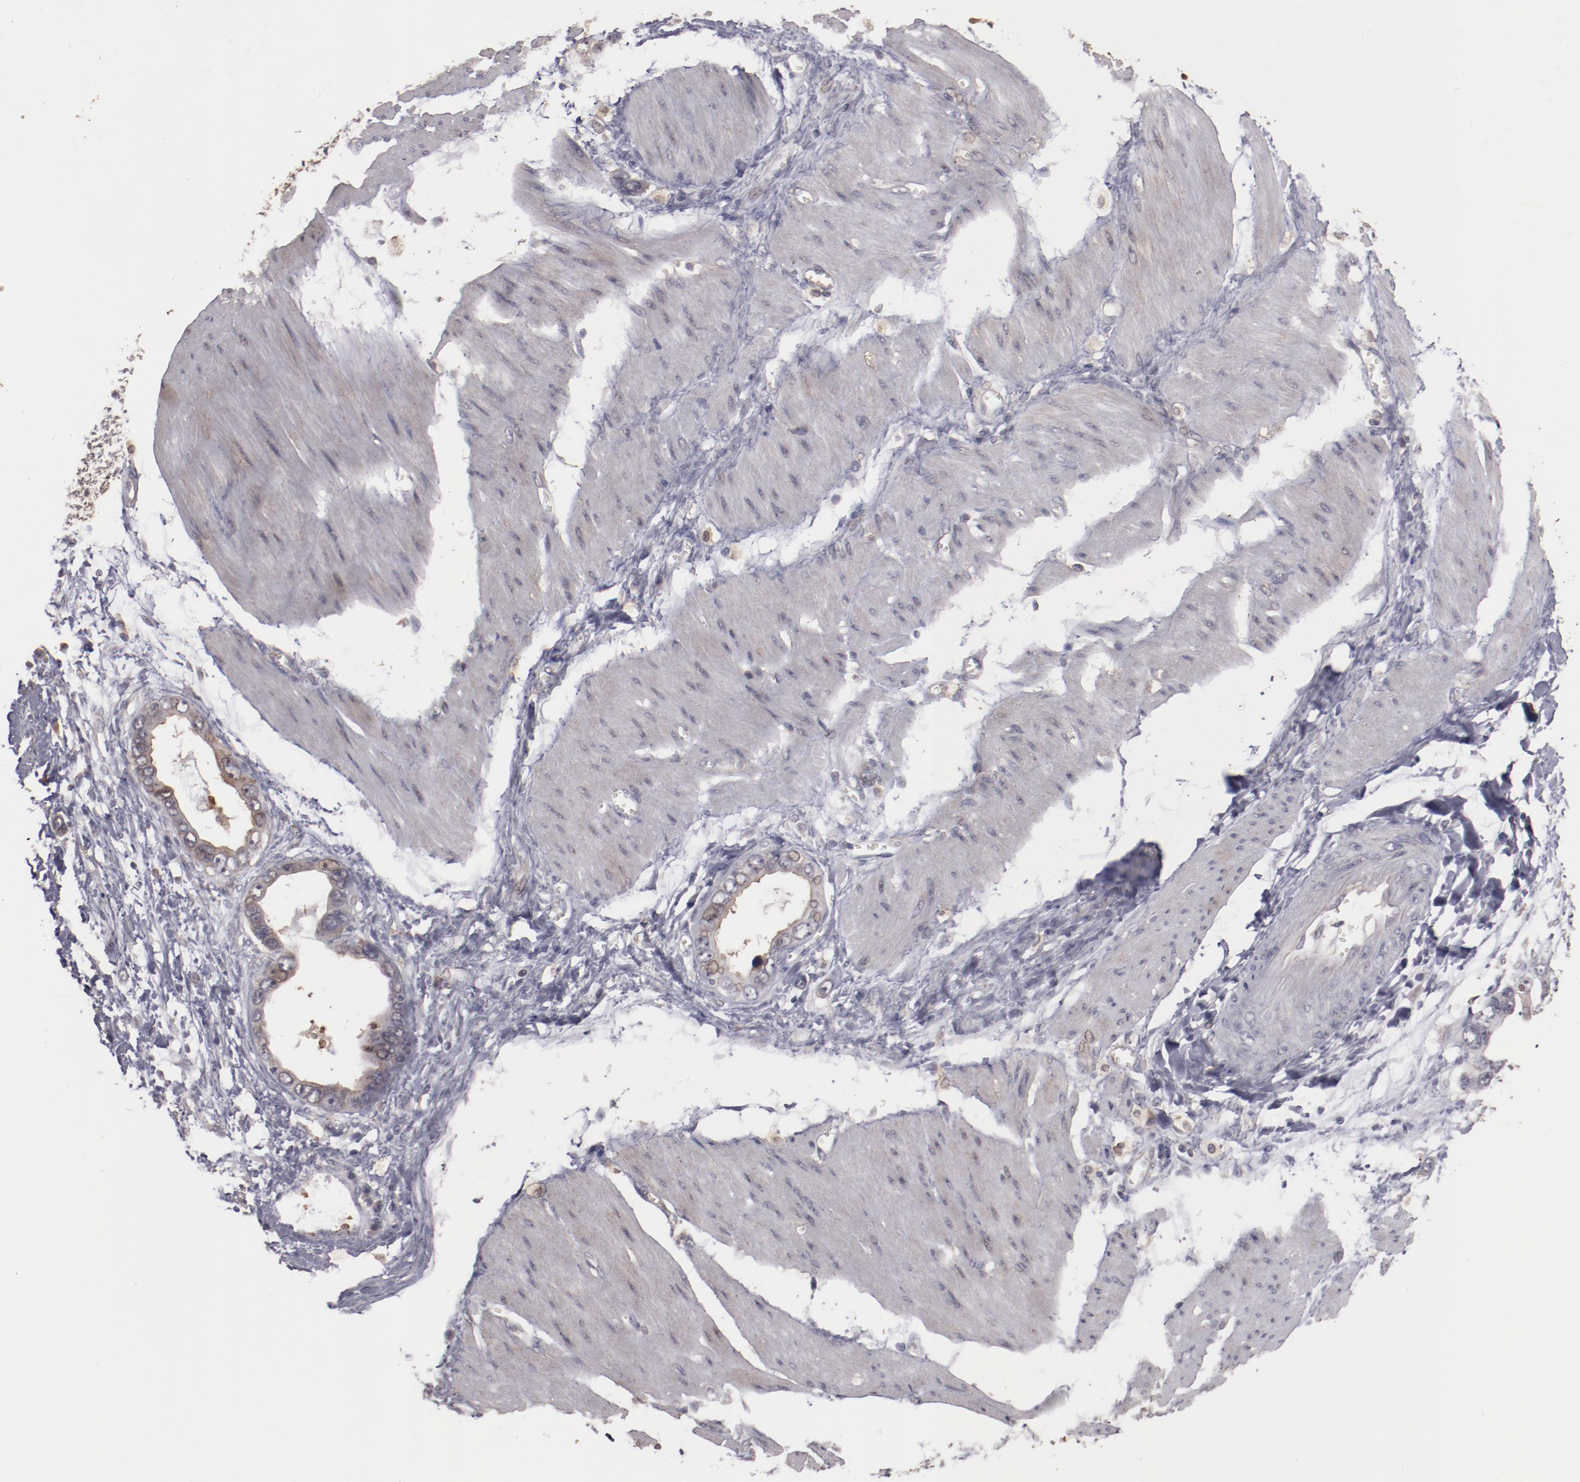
{"staining": {"intensity": "moderate", "quantity": ">75%", "location": "cytoplasmic/membranous"}, "tissue": "stomach cancer", "cell_type": "Tumor cells", "image_type": "cancer", "snomed": [{"axis": "morphology", "description": "Adenocarcinoma, NOS"}, {"axis": "topography", "description": "Stomach"}], "caption": "Protein positivity by immunohistochemistry (IHC) reveals moderate cytoplasmic/membranous positivity in about >75% of tumor cells in stomach cancer.", "gene": "LRRC75B", "patient": {"sex": "male", "age": 78}}